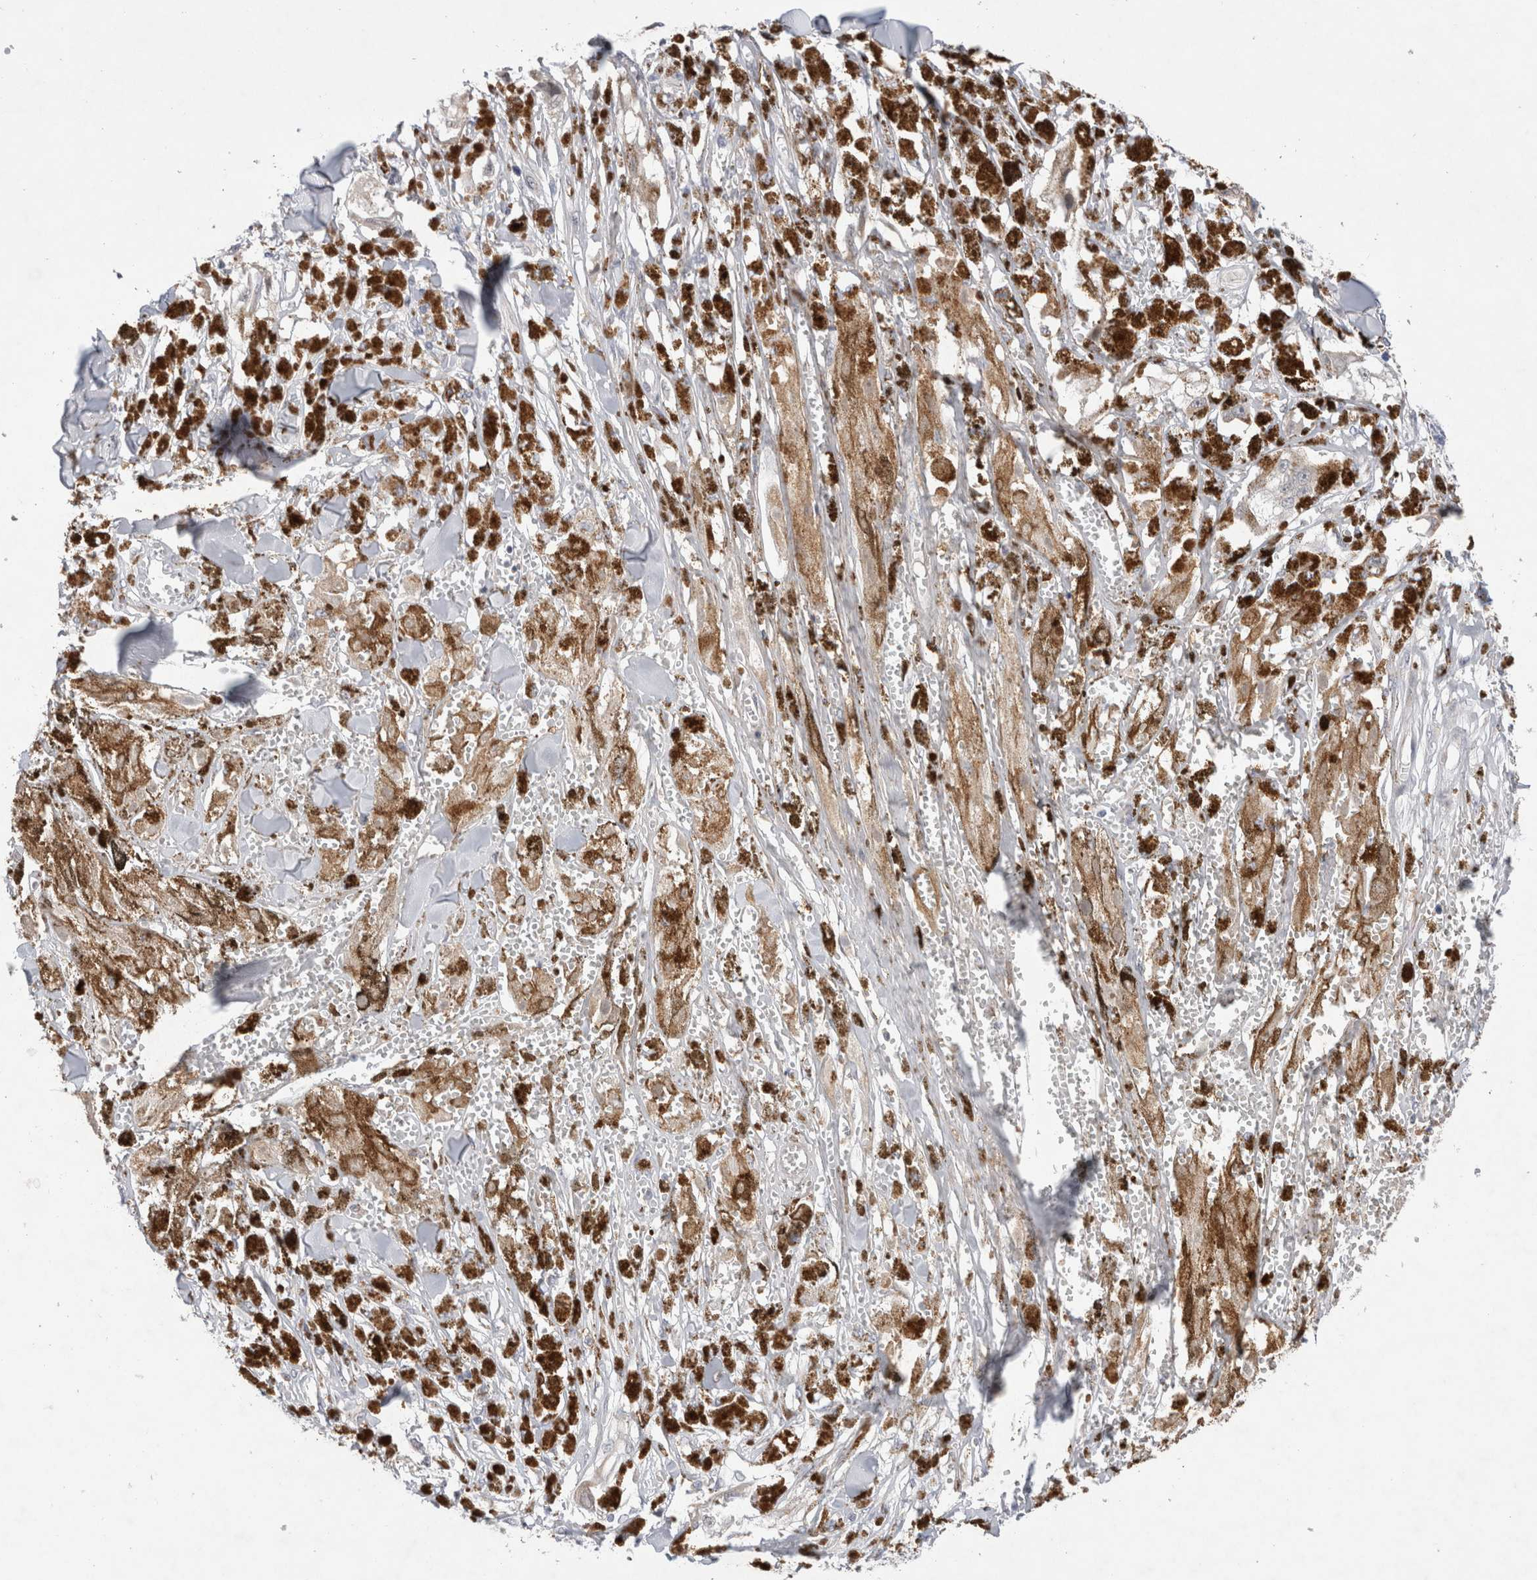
{"staining": {"intensity": "negative", "quantity": "none", "location": "none"}, "tissue": "melanoma", "cell_type": "Tumor cells", "image_type": "cancer", "snomed": [{"axis": "morphology", "description": "Malignant melanoma, NOS"}, {"axis": "topography", "description": "Skin"}], "caption": "Immunohistochemical staining of human malignant melanoma displays no significant positivity in tumor cells. (IHC, brightfield microscopy, high magnification).", "gene": "GSDMB", "patient": {"sex": "male", "age": 88}}